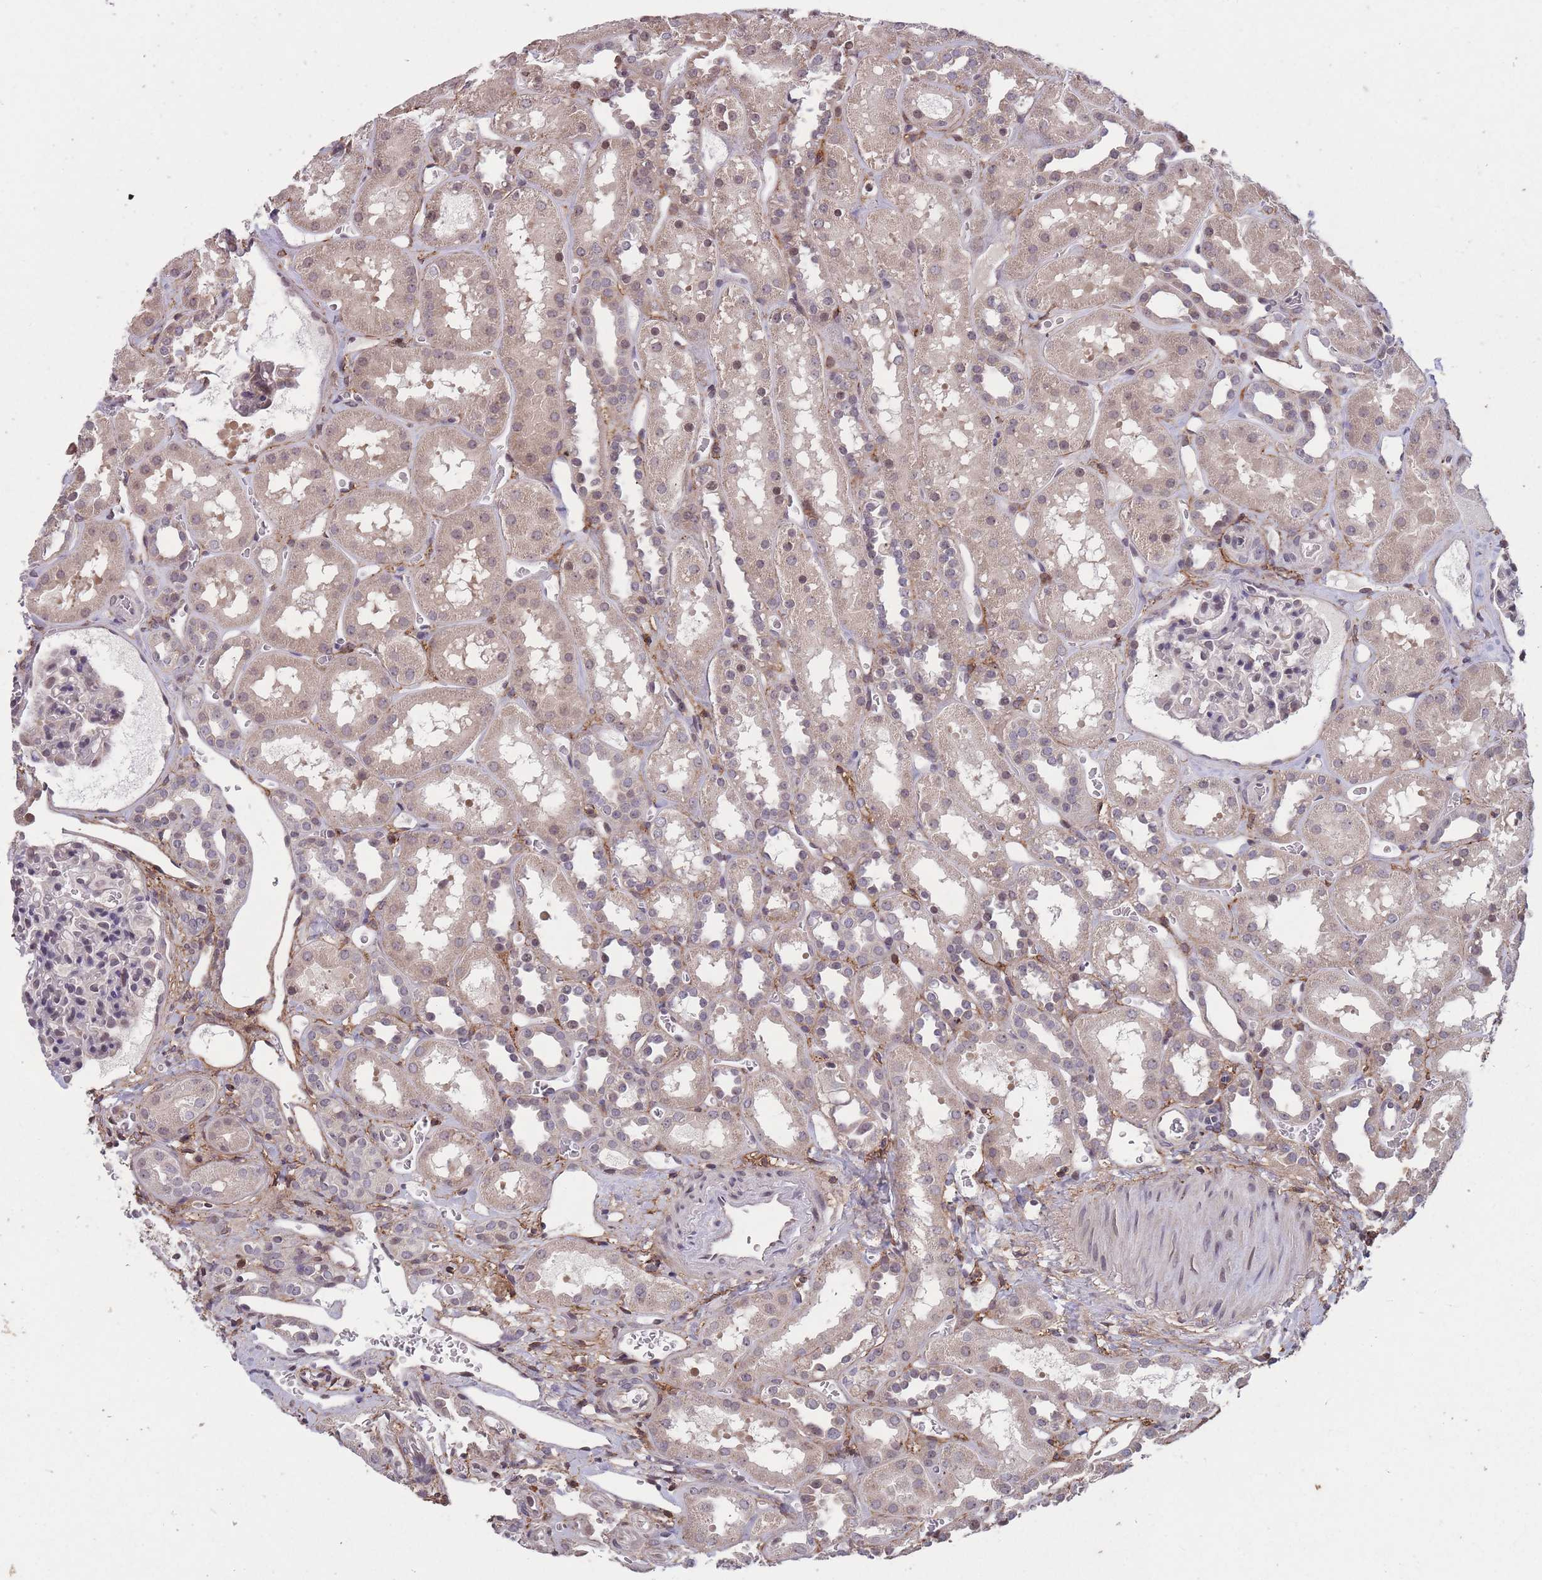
{"staining": {"intensity": "moderate", "quantity": "25%-75%", "location": "nuclear"}, "tissue": "kidney", "cell_type": "Cells in glomeruli", "image_type": "normal", "snomed": [{"axis": "morphology", "description": "Normal tissue, NOS"}, {"axis": "topography", "description": "Kidney"}], "caption": "Moderate nuclear staining is identified in about 25%-75% of cells in glomeruli in unremarkable kidney.", "gene": "GGT5", "patient": {"sex": "female", "age": 41}}